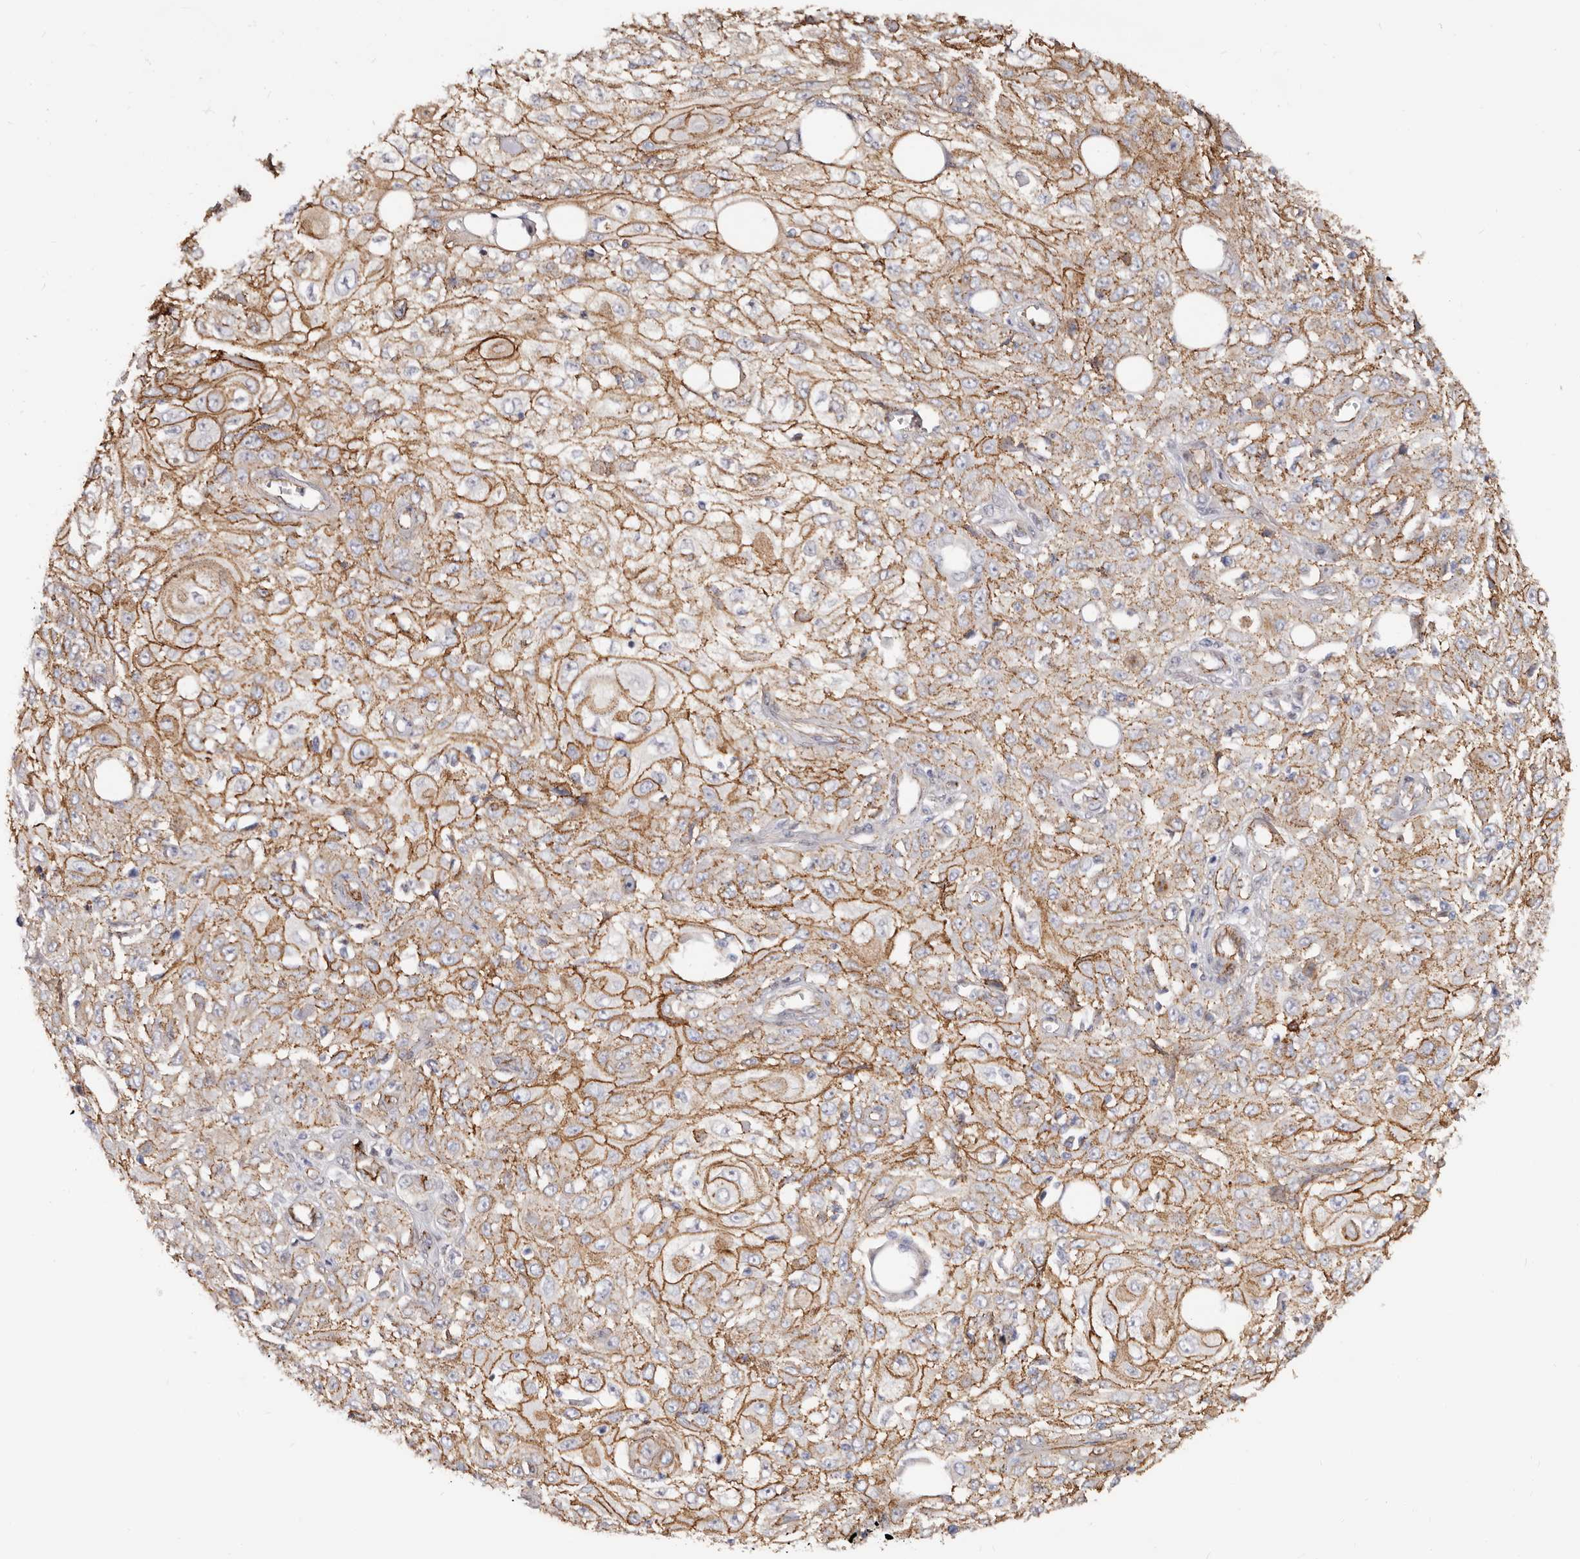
{"staining": {"intensity": "strong", "quantity": ">75%", "location": "cytoplasmic/membranous"}, "tissue": "skin cancer", "cell_type": "Tumor cells", "image_type": "cancer", "snomed": [{"axis": "morphology", "description": "Squamous cell carcinoma, NOS"}, {"axis": "morphology", "description": "Squamous cell carcinoma, metastatic, NOS"}, {"axis": "topography", "description": "Skin"}, {"axis": "topography", "description": "Lymph node"}], "caption": "Squamous cell carcinoma (skin) stained with DAB (3,3'-diaminobenzidine) immunohistochemistry (IHC) exhibits high levels of strong cytoplasmic/membranous expression in approximately >75% of tumor cells.", "gene": "CTNNB1", "patient": {"sex": "male", "age": 75}}